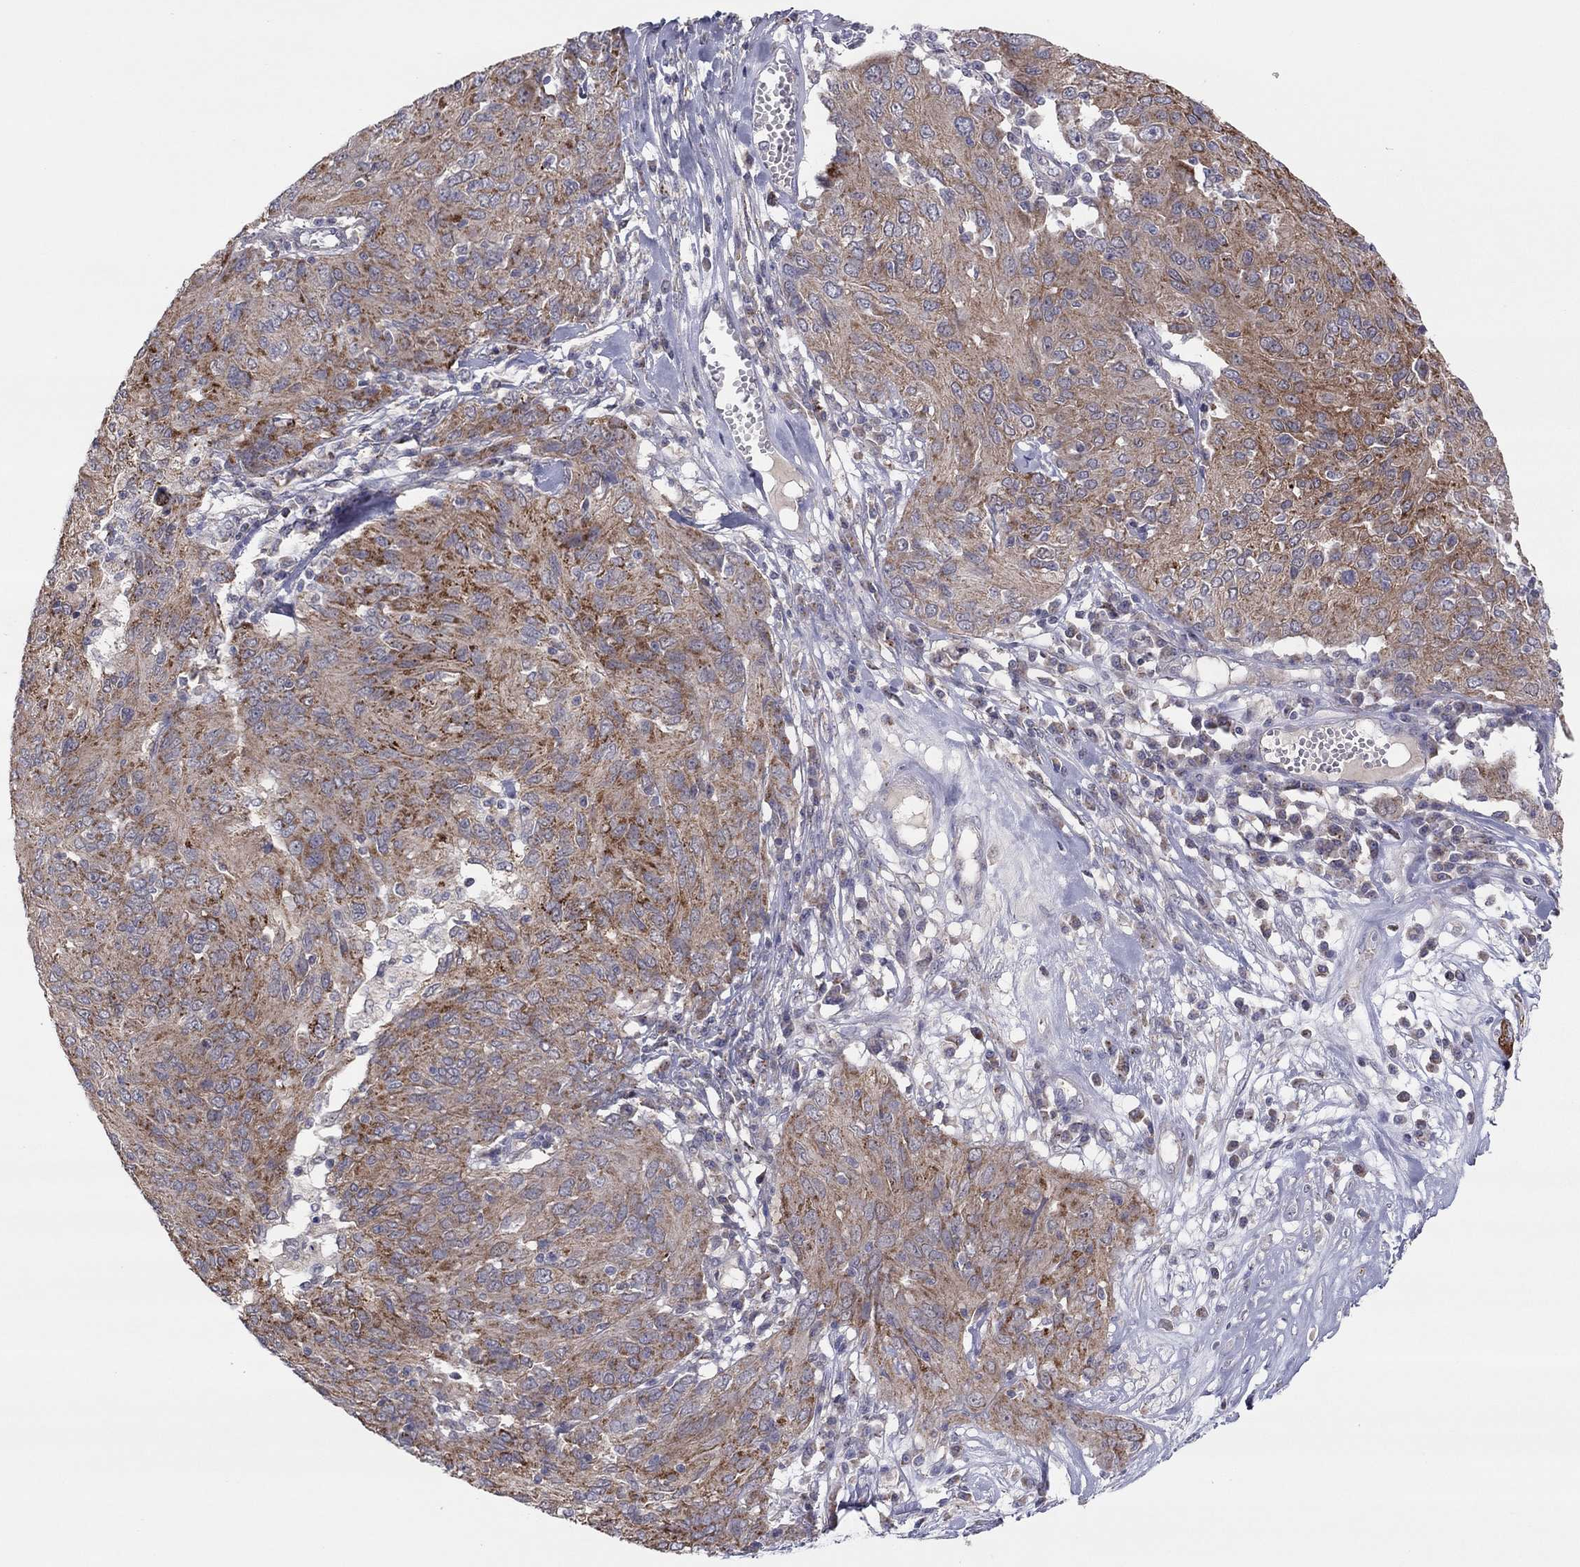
{"staining": {"intensity": "moderate", "quantity": ">75%", "location": "cytoplasmic/membranous"}, "tissue": "ovarian cancer", "cell_type": "Tumor cells", "image_type": "cancer", "snomed": [{"axis": "morphology", "description": "Carcinoma, endometroid"}, {"axis": "topography", "description": "Ovary"}], "caption": "Endometroid carcinoma (ovarian) stained for a protein (brown) reveals moderate cytoplasmic/membranous positive staining in about >75% of tumor cells.", "gene": "CRACDL", "patient": {"sex": "female", "age": 50}}